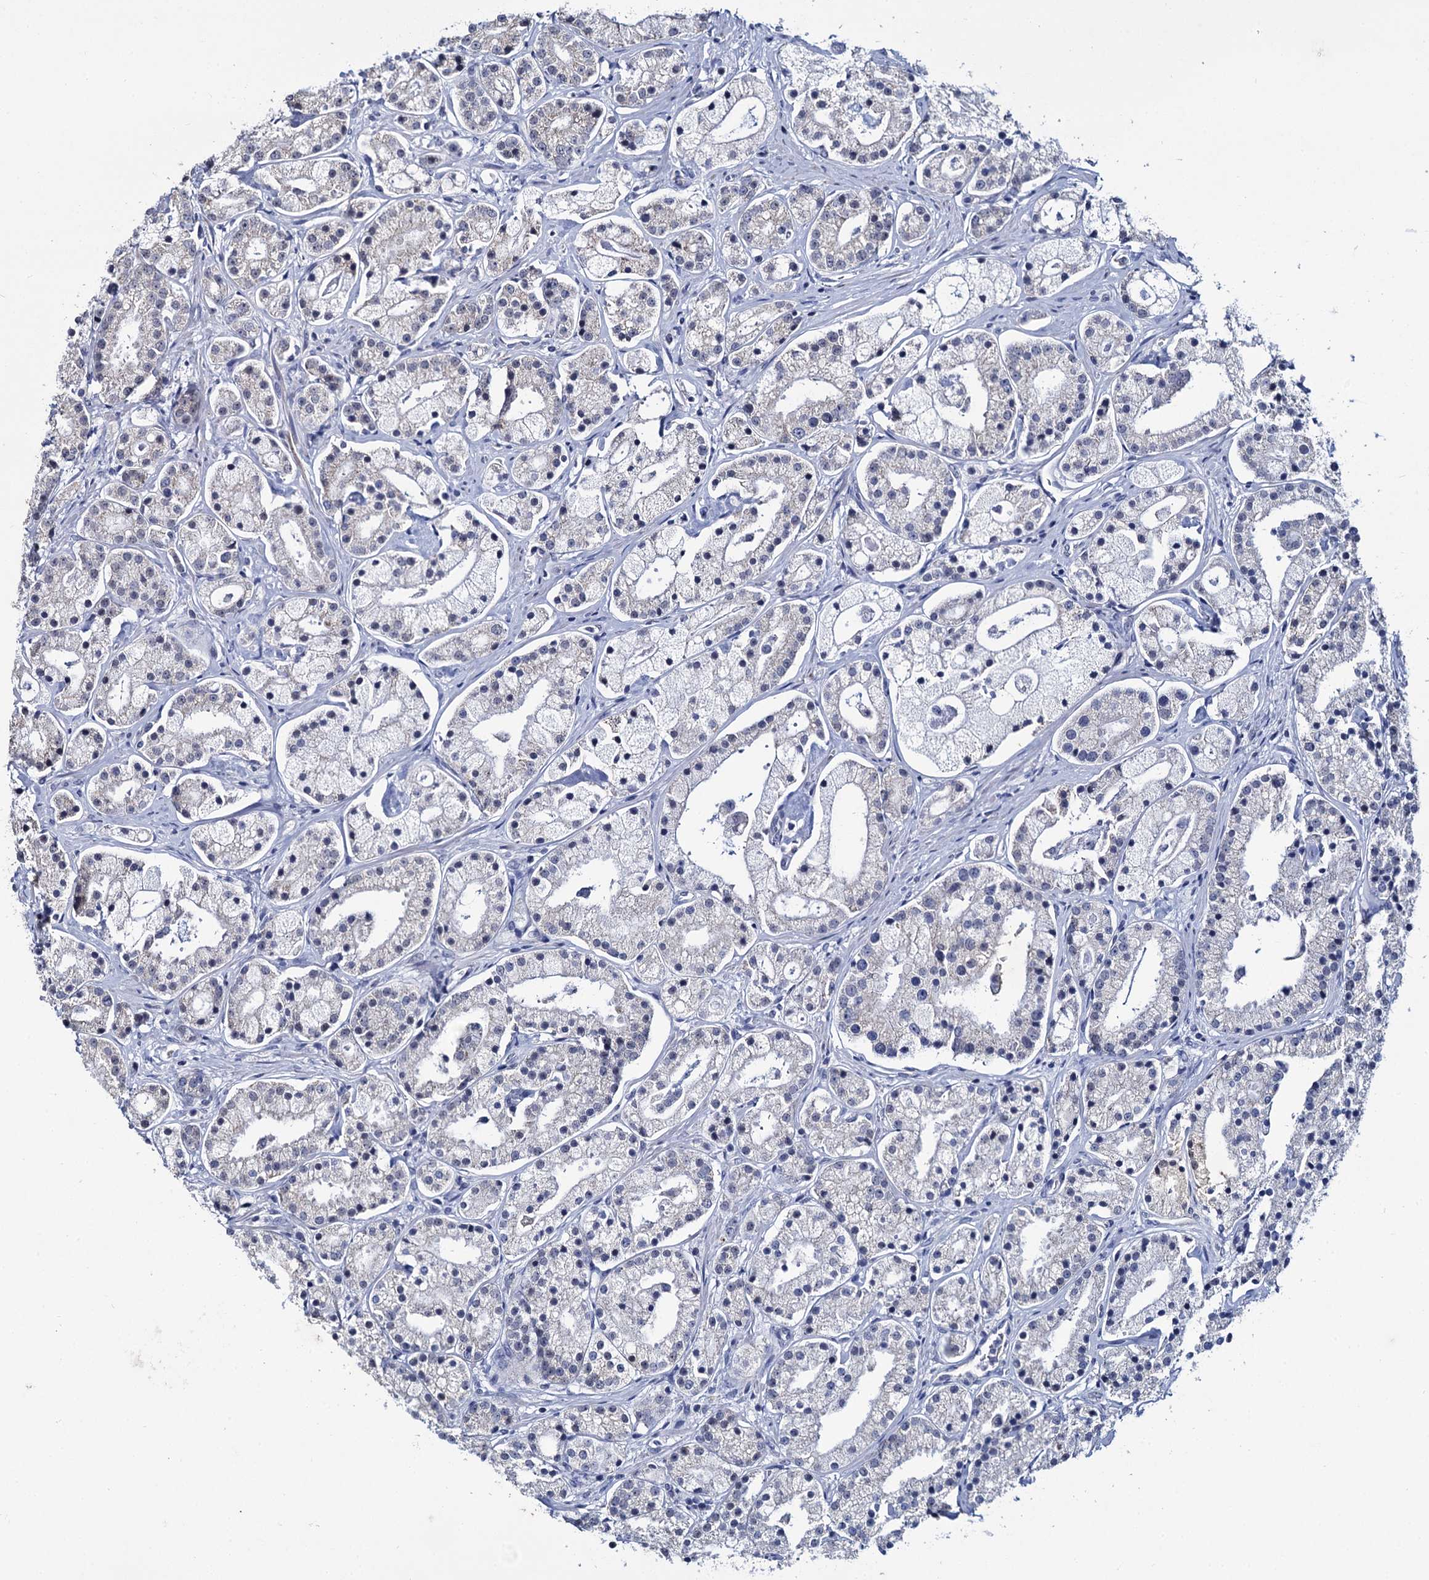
{"staining": {"intensity": "negative", "quantity": "none", "location": "none"}, "tissue": "prostate cancer", "cell_type": "Tumor cells", "image_type": "cancer", "snomed": [{"axis": "morphology", "description": "Adenocarcinoma, High grade"}, {"axis": "topography", "description": "Prostate"}], "caption": "There is no significant positivity in tumor cells of high-grade adenocarcinoma (prostate).", "gene": "RPUSD4", "patient": {"sex": "male", "age": 69}}